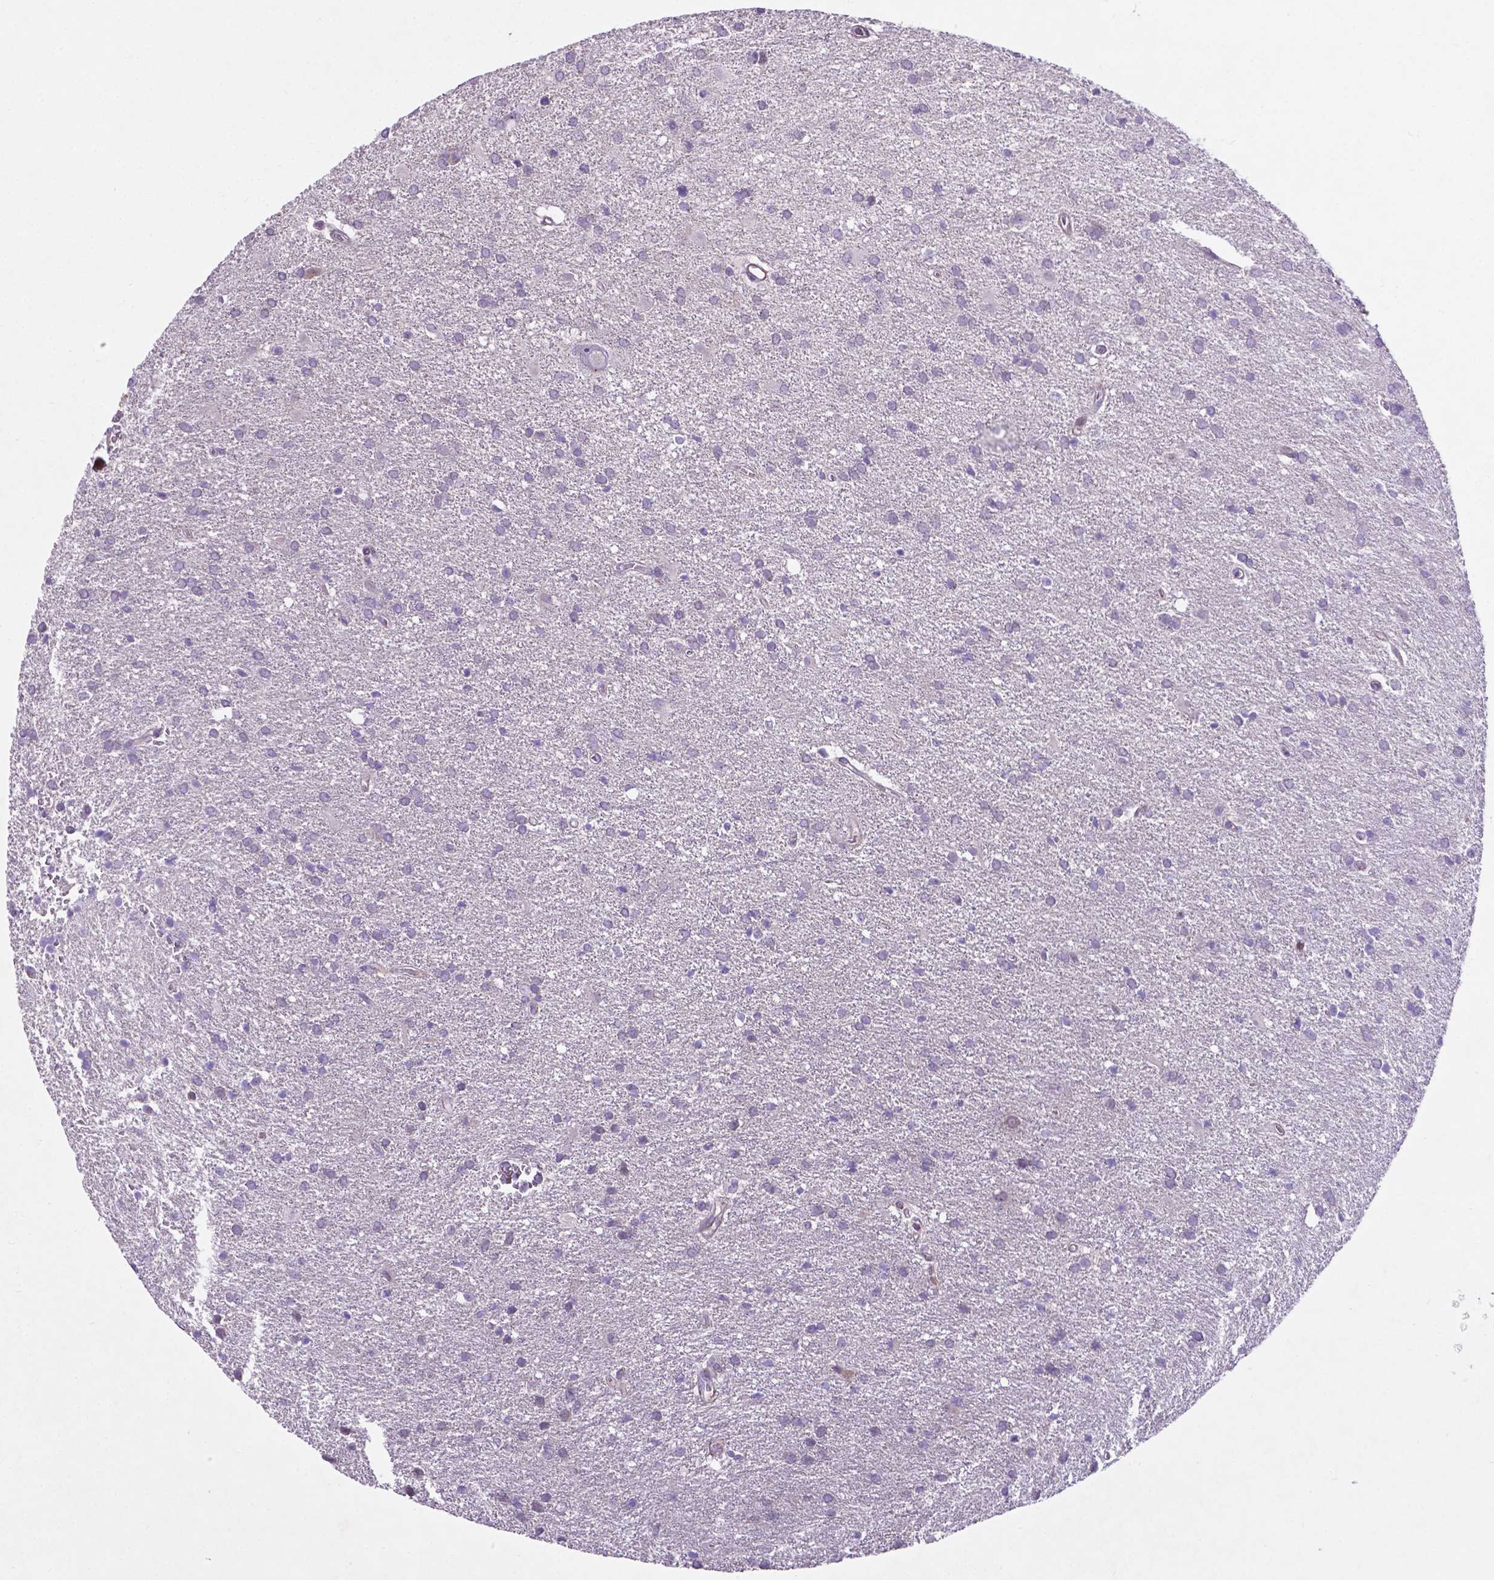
{"staining": {"intensity": "negative", "quantity": "none", "location": "none"}, "tissue": "glioma", "cell_type": "Tumor cells", "image_type": "cancer", "snomed": [{"axis": "morphology", "description": "Glioma, malignant, Low grade"}, {"axis": "topography", "description": "Brain"}], "caption": "DAB immunohistochemical staining of malignant glioma (low-grade) demonstrates no significant positivity in tumor cells.", "gene": "PFKFB4", "patient": {"sex": "male", "age": 66}}